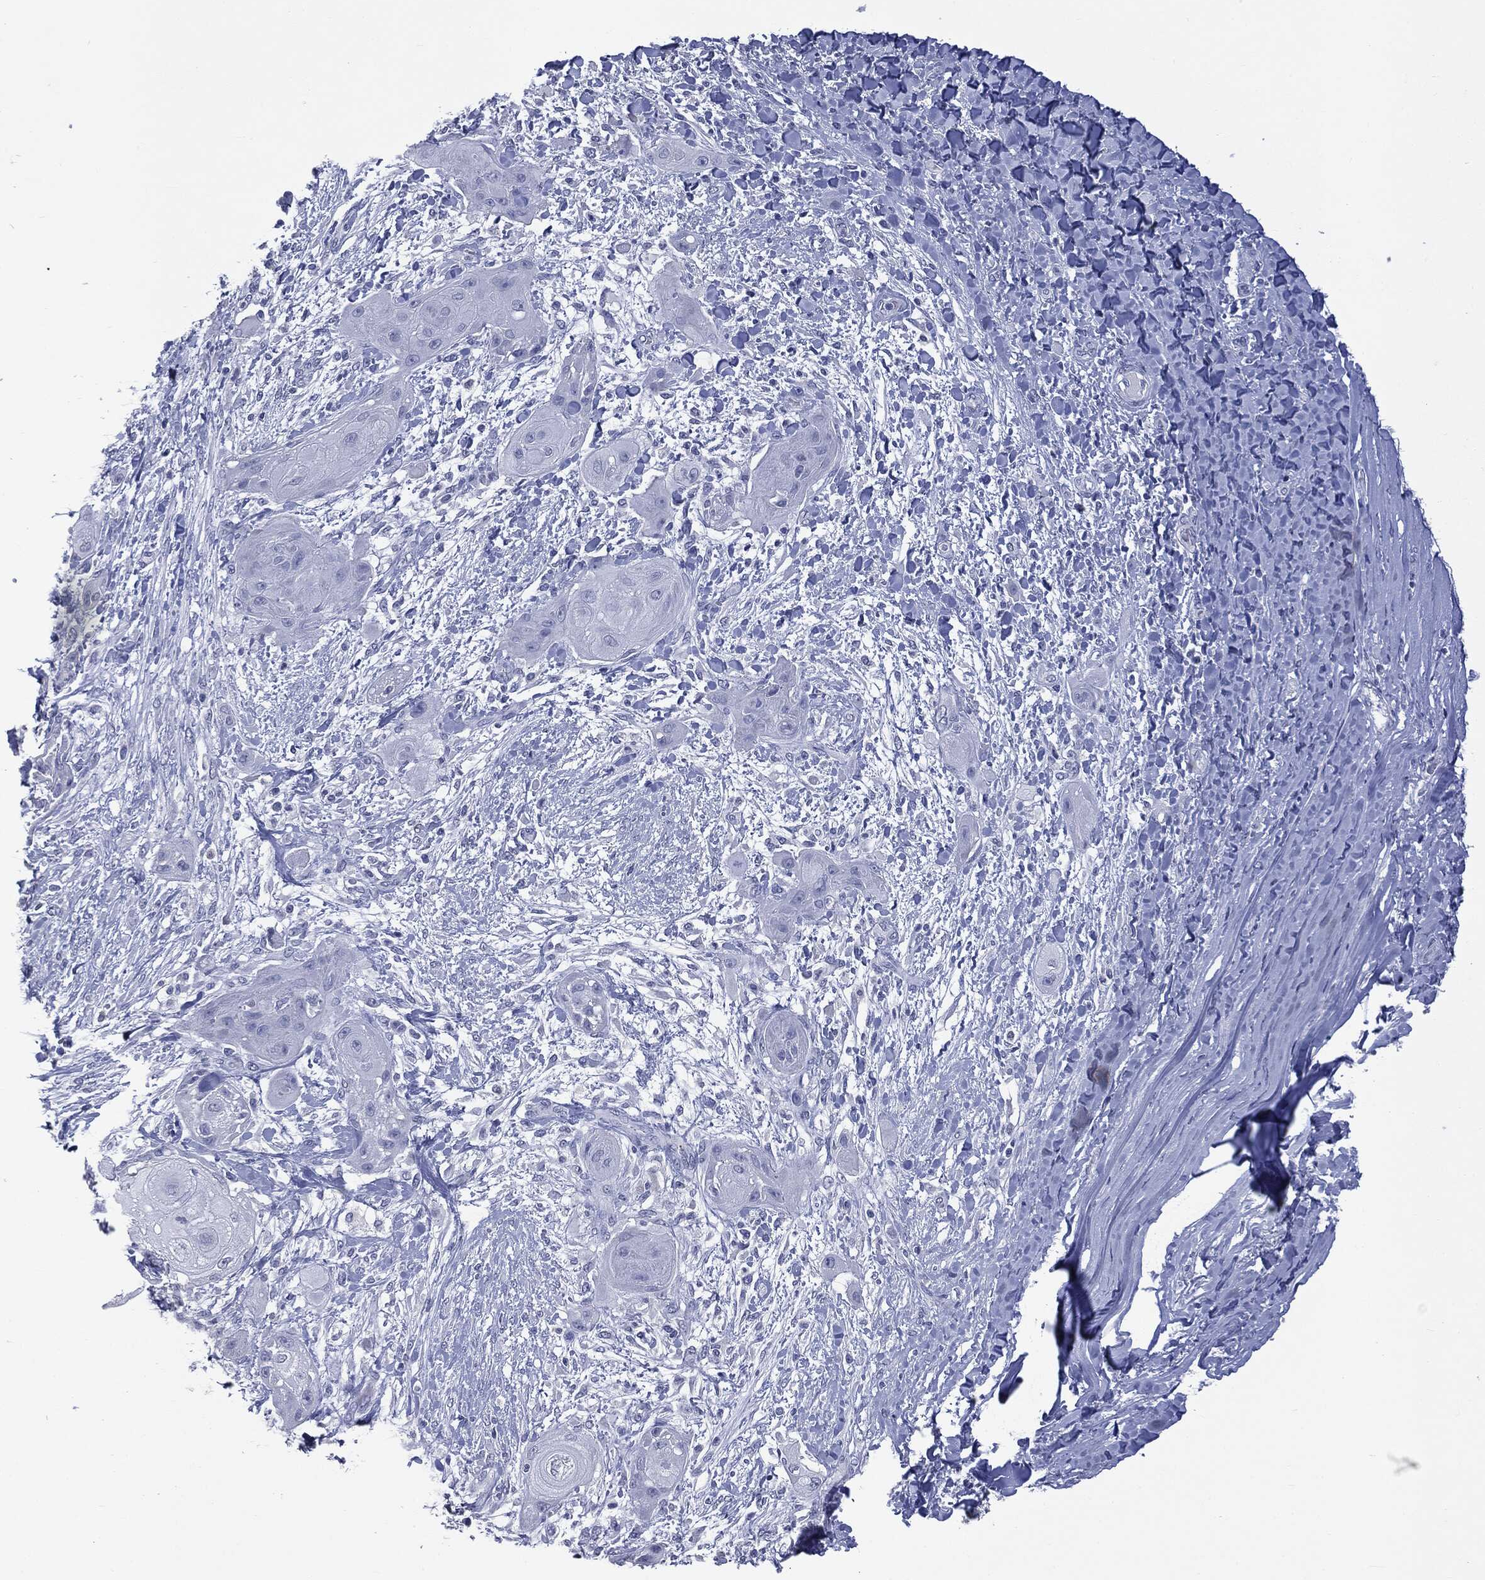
{"staining": {"intensity": "negative", "quantity": "none", "location": "none"}, "tissue": "skin cancer", "cell_type": "Tumor cells", "image_type": "cancer", "snomed": [{"axis": "morphology", "description": "Squamous cell carcinoma, NOS"}, {"axis": "topography", "description": "Skin"}], "caption": "Protein analysis of skin cancer (squamous cell carcinoma) reveals no significant staining in tumor cells.", "gene": "TSHB", "patient": {"sex": "male", "age": 62}}